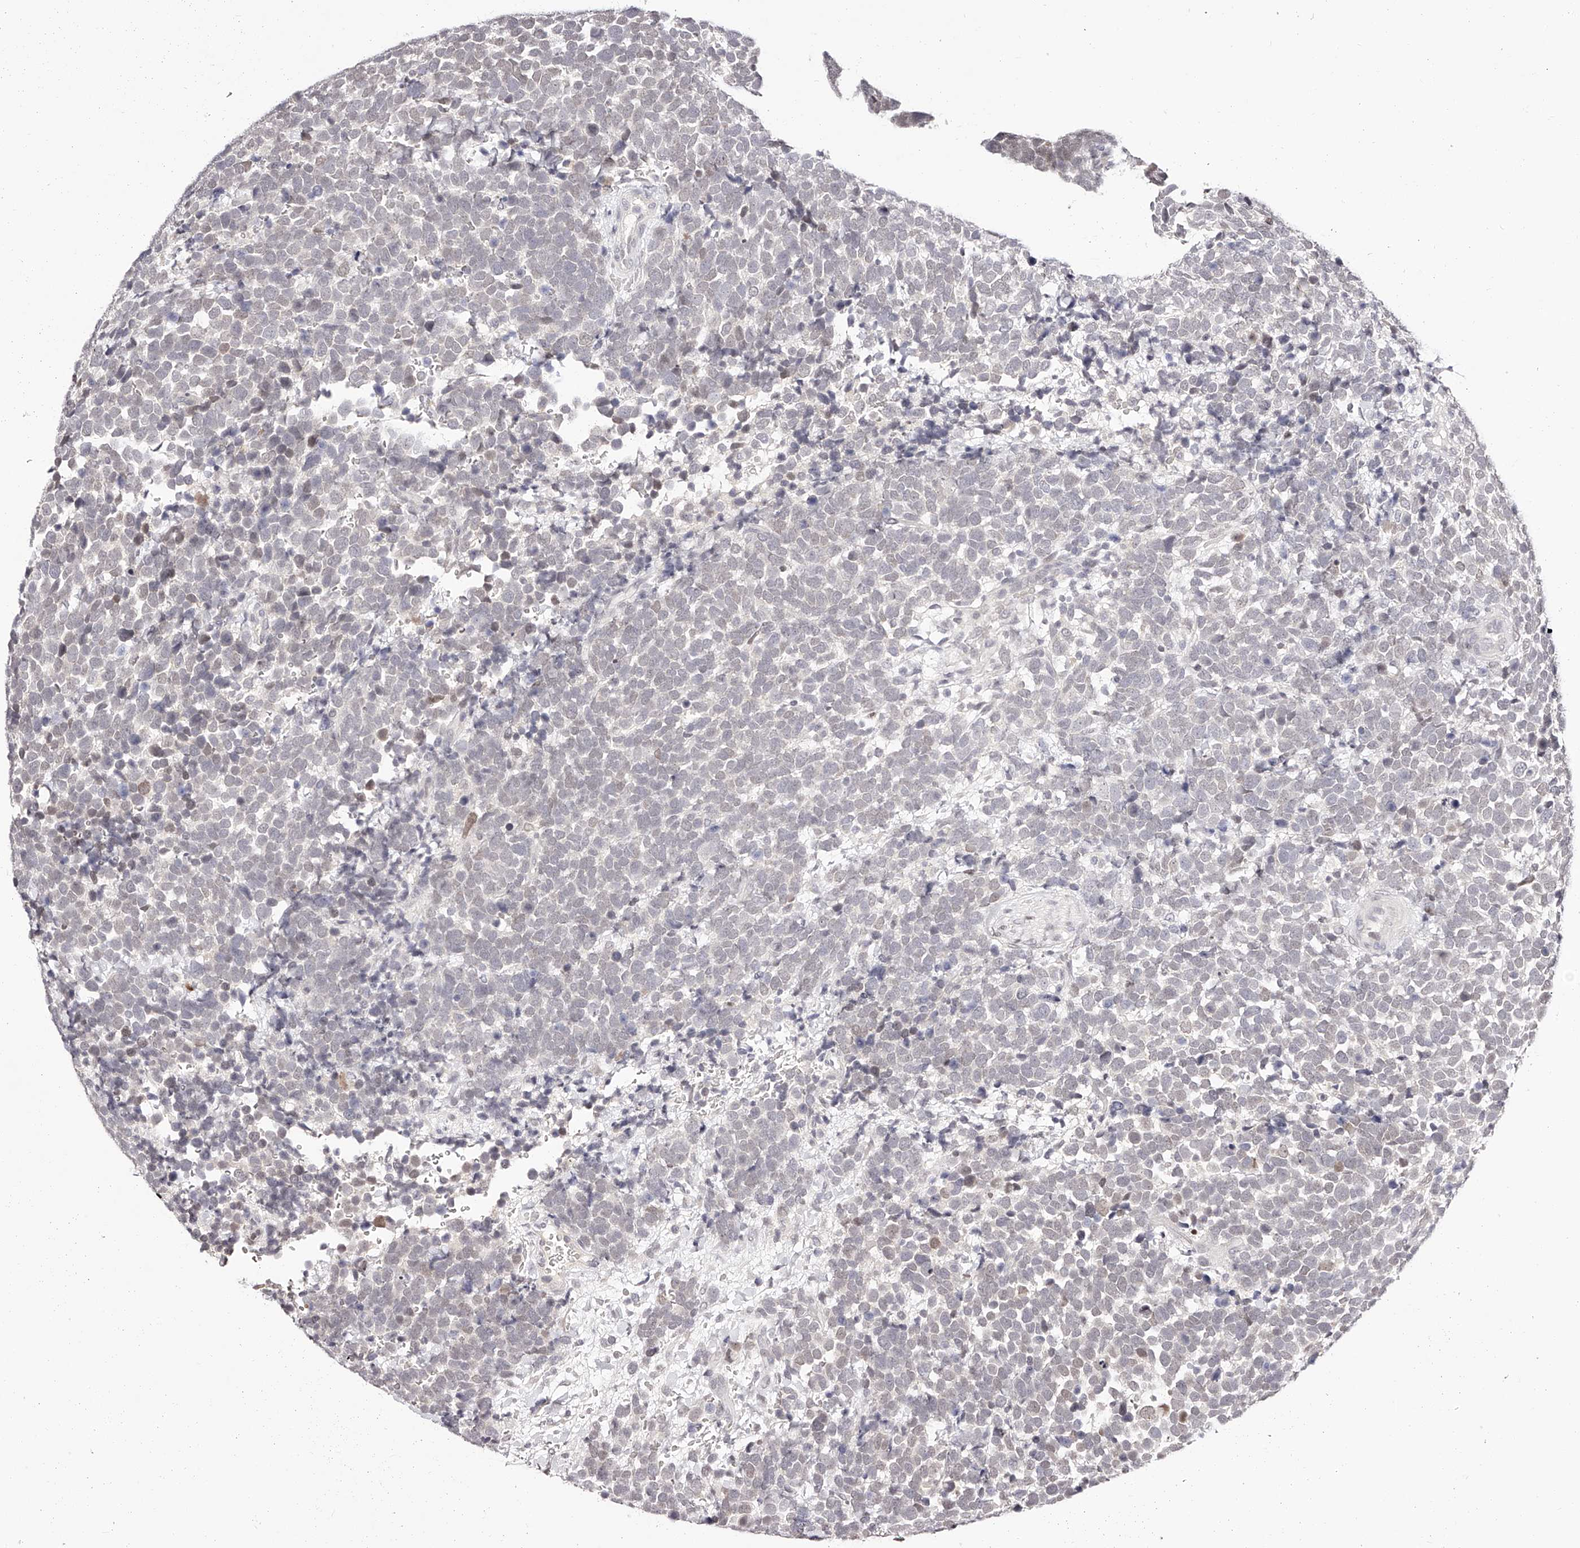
{"staining": {"intensity": "weak", "quantity": "<25%", "location": "nuclear"}, "tissue": "urothelial cancer", "cell_type": "Tumor cells", "image_type": "cancer", "snomed": [{"axis": "morphology", "description": "Urothelial carcinoma, High grade"}, {"axis": "topography", "description": "Urinary bladder"}], "caption": "This photomicrograph is of urothelial carcinoma (high-grade) stained with IHC to label a protein in brown with the nuclei are counter-stained blue. There is no positivity in tumor cells.", "gene": "USF3", "patient": {"sex": "female", "age": 82}}